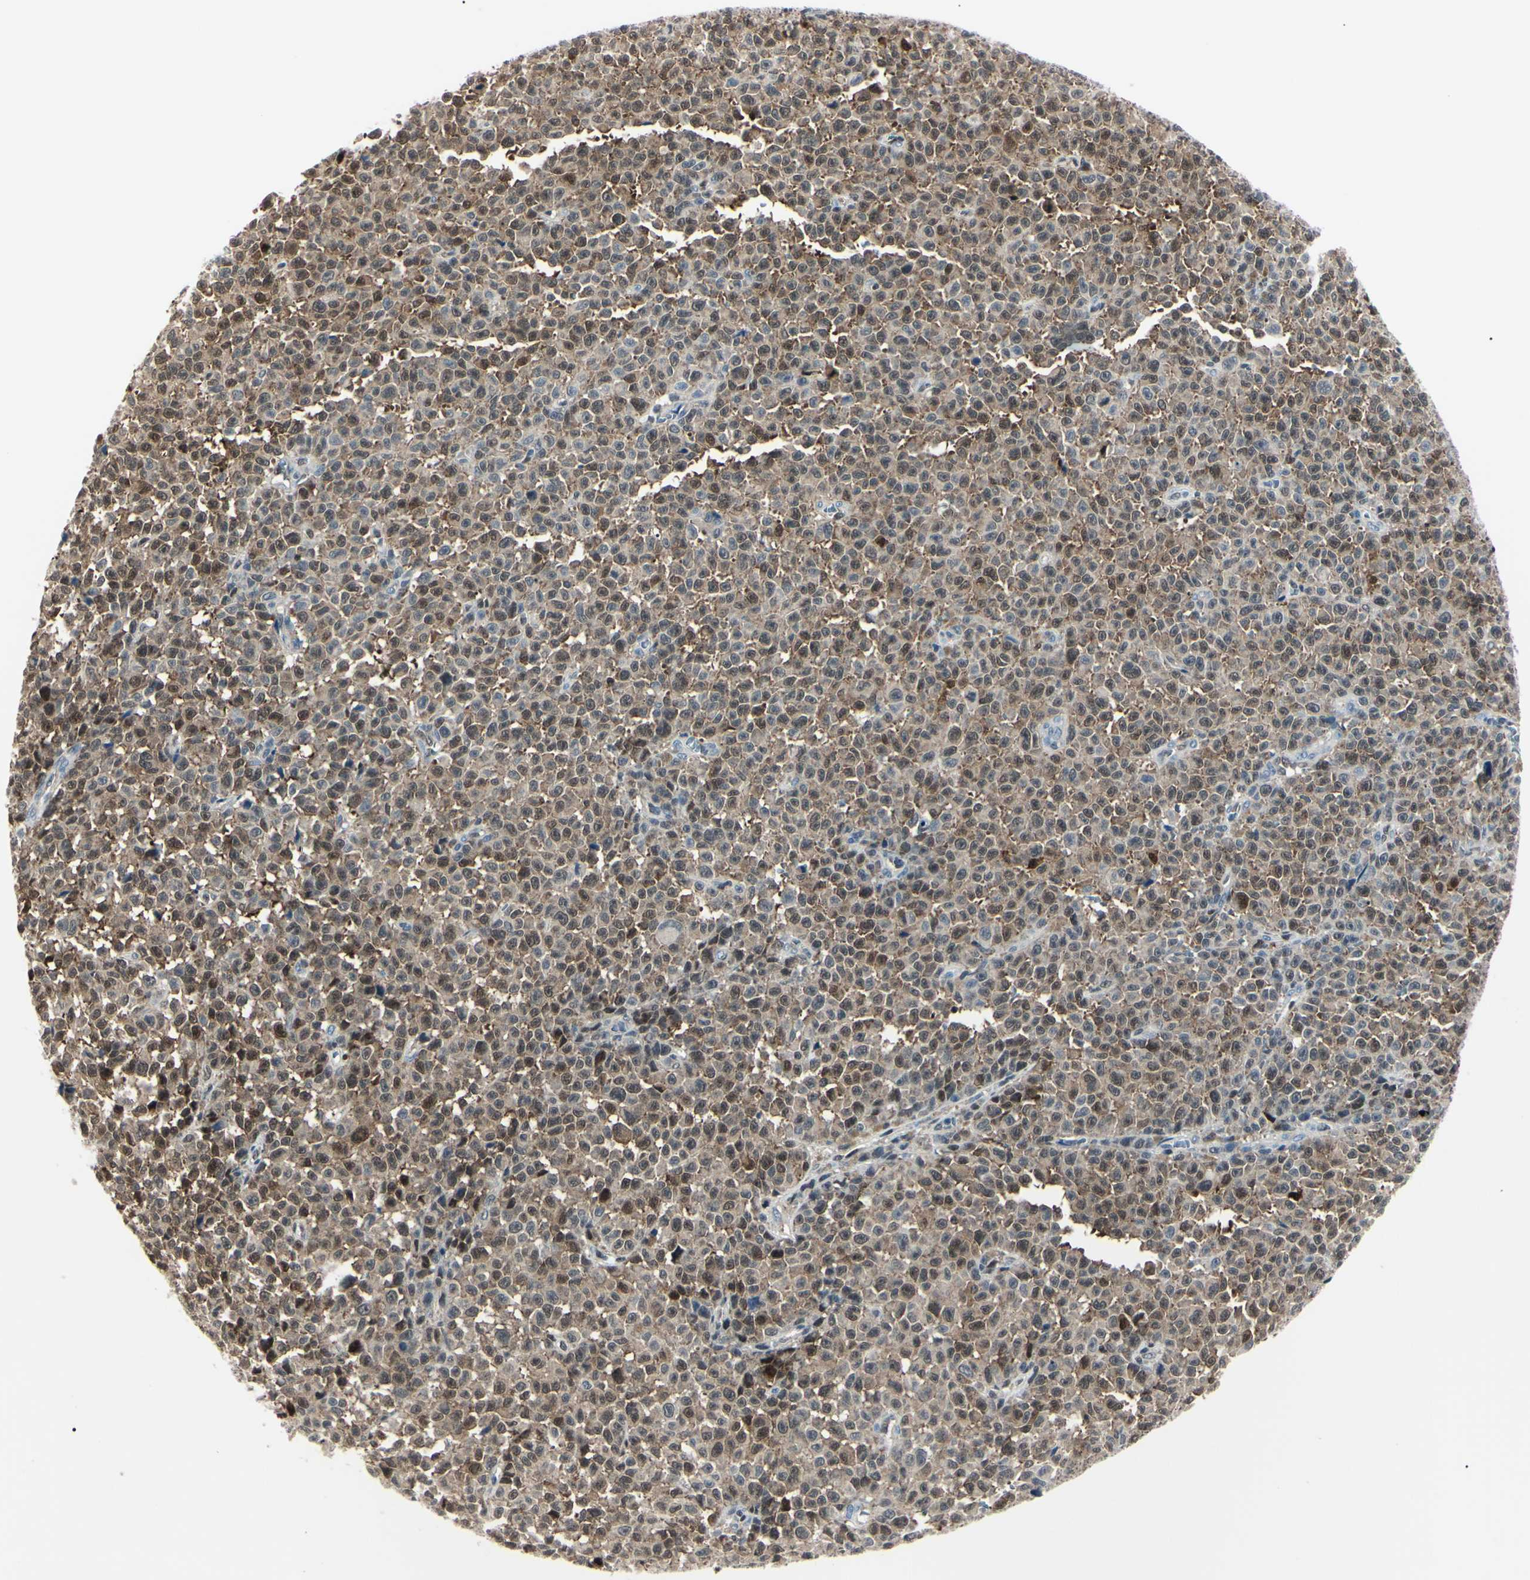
{"staining": {"intensity": "moderate", "quantity": ">75%", "location": "cytoplasmic/membranous"}, "tissue": "melanoma", "cell_type": "Tumor cells", "image_type": "cancer", "snomed": [{"axis": "morphology", "description": "Malignant melanoma, NOS"}, {"axis": "topography", "description": "Skin"}], "caption": "Protein expression analysis of malignant melanoma shows moderate cytoplasmic/membranous positivity in about >75% of tumor cells. The staining is performed using DAB brown chromogen to label protein expression. The nuclei are counter-stained blue using hematoxylin.", "gene": "PGK1", "patient": {"sex": "female", "age": 82}}